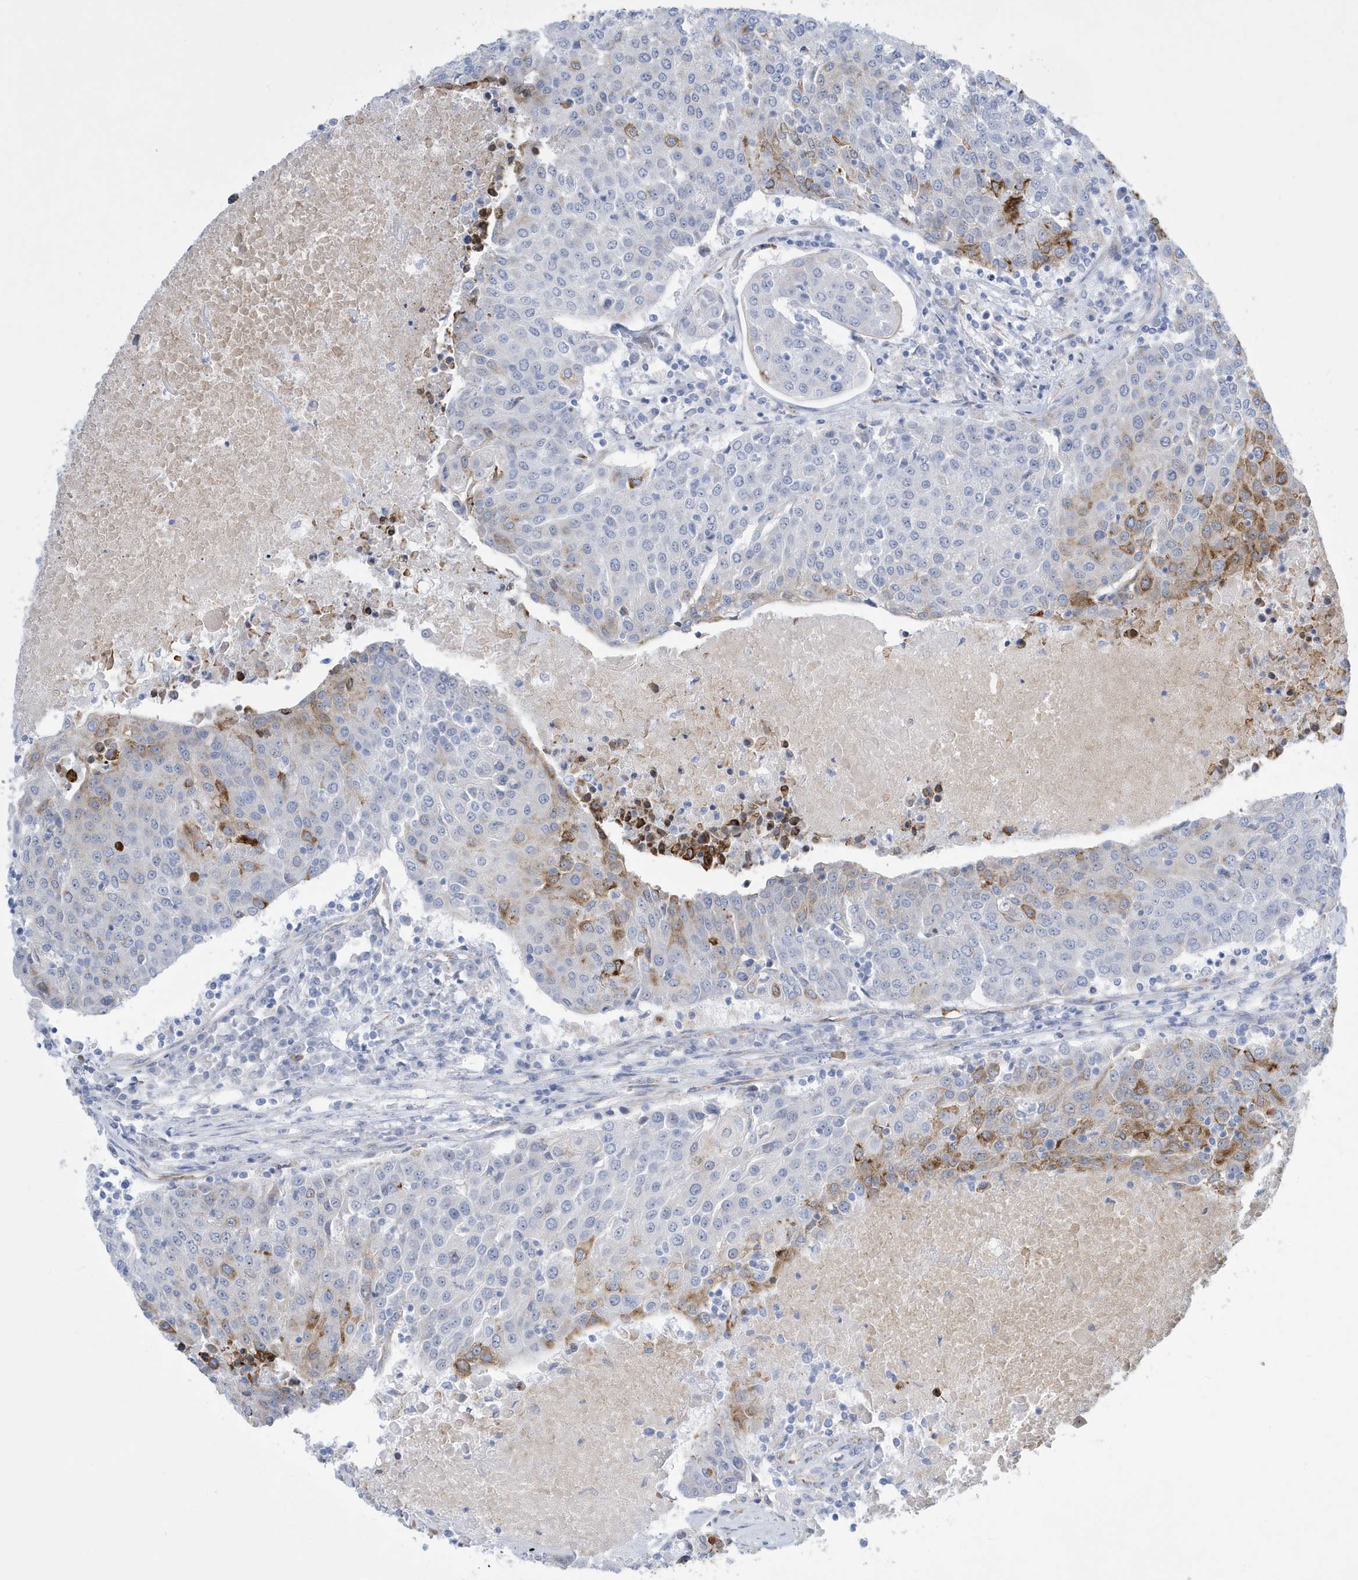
{"staining": {"intensity": "moderate", "quantity": "<25%", "location": "cytoplasmic/membranous"}, "tissue": "urothelial cancer", "cell_type": "Tumor cells", "image_type": "cancer", "snomed": [{"axis": "morphology", "description": "Urothelial carcinoma, High grade"}, {"axis": "topography", "description": "Urinary bladder"}], "caption": "Immunohistochemistry (IHC) of human urothelial cancer shows low levels of moderate cytoplasmic/membranous positivity in approximately <25% of tumor cells.", "gene": "SEMA3F", "patient": {"sex": "female", "age": 85}}